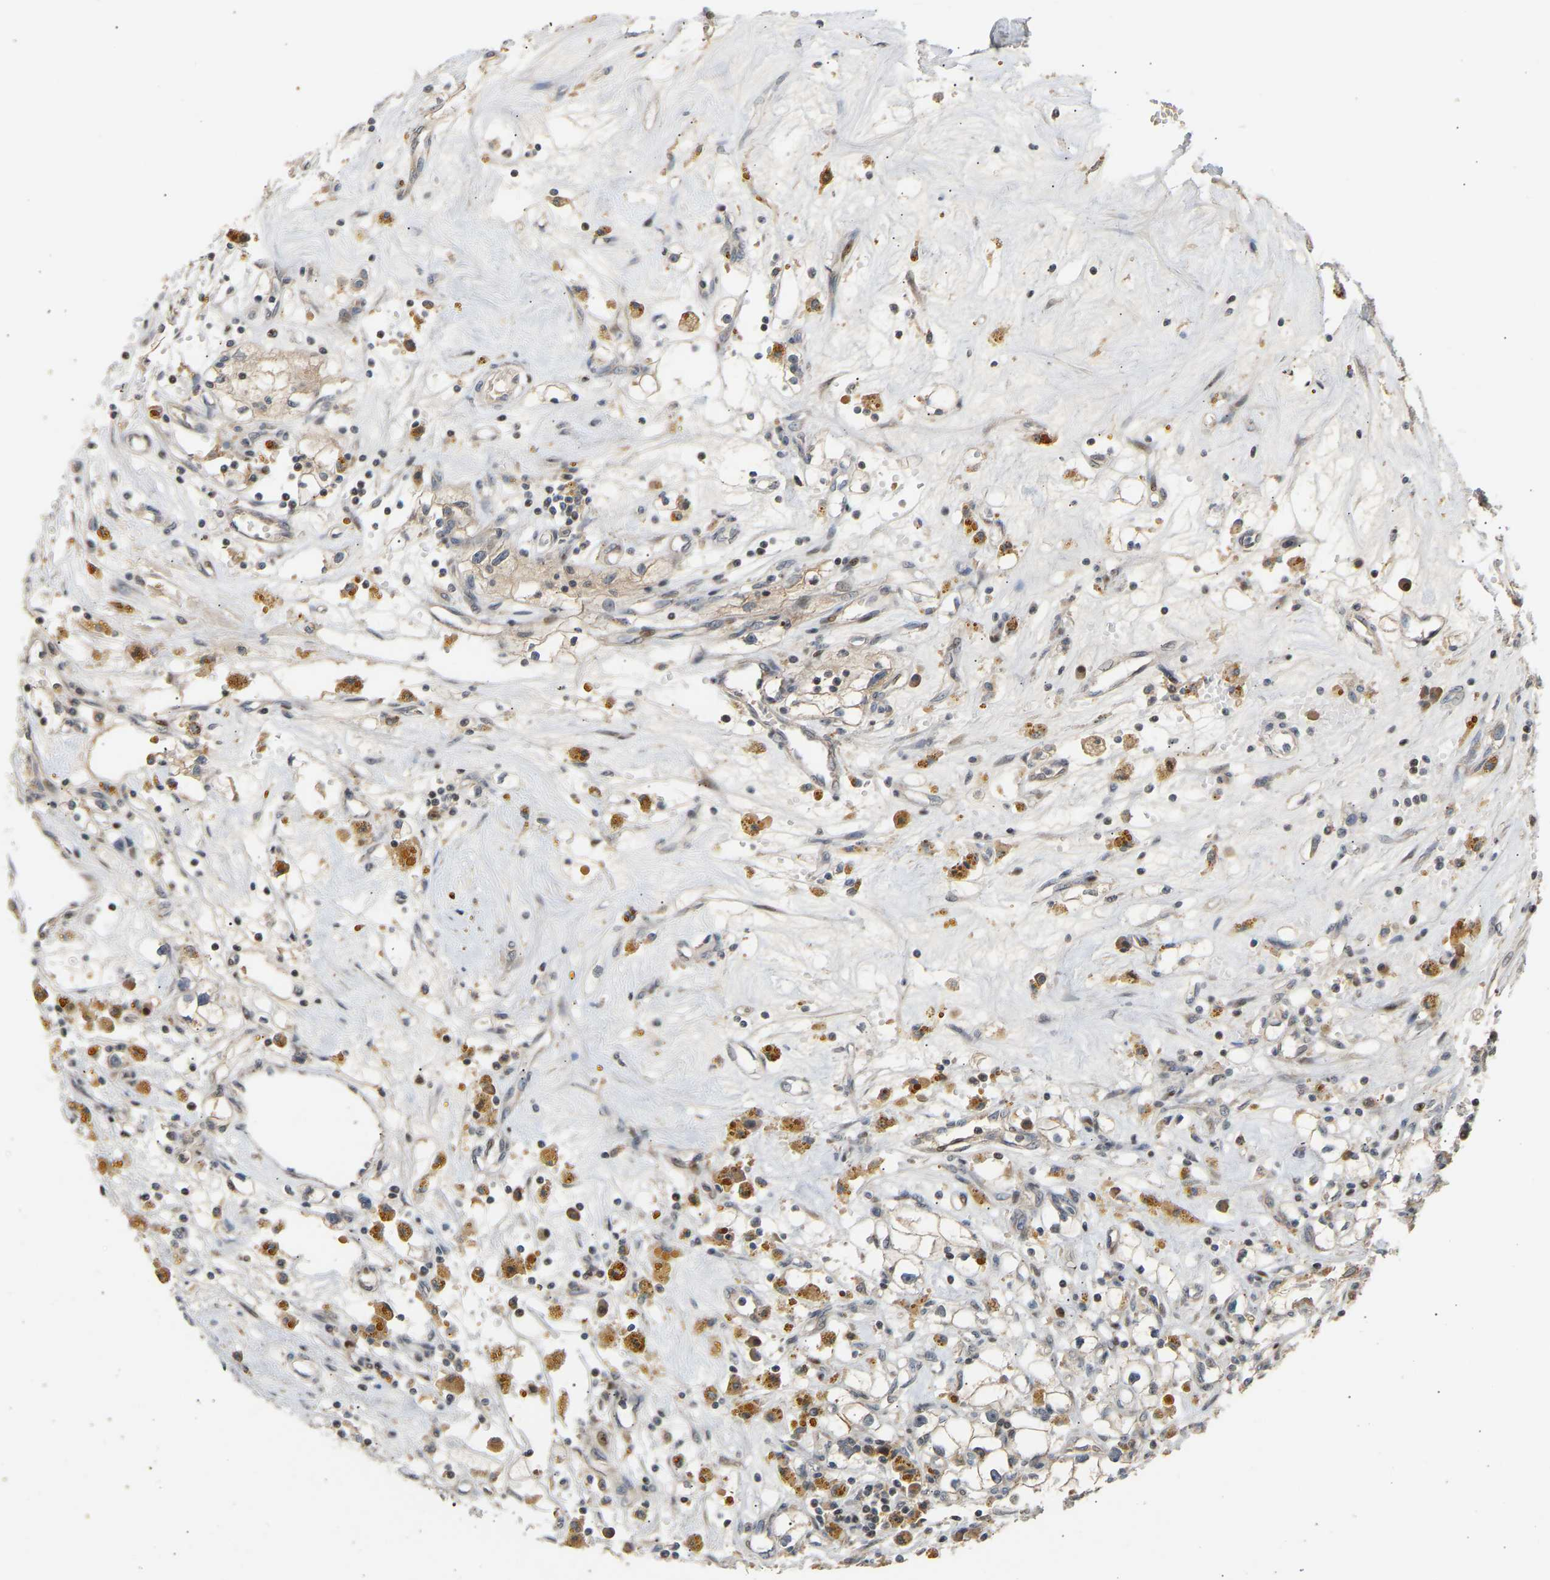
{"staining": {"intensity": "negative", "quantity": "none", "location": "none"}, "tissue": "renal cancer", "cell_type": "Tumor cells", "image_type": "cancer", "snomed": [{"axis": "morphology", "description": "Adenocarcinoma, NOS"}, {"axis": "topography", "description": "Kidney"}], "caption": "Photomicrograph shows no protein expression in tumor cells of renal adenocarcinoma tissue. (Brightfield microscopy of DAB immunohistochemistry at high magnification).", "gene": "PTPN4", "patient": {"sex": "male", "age": 56}}